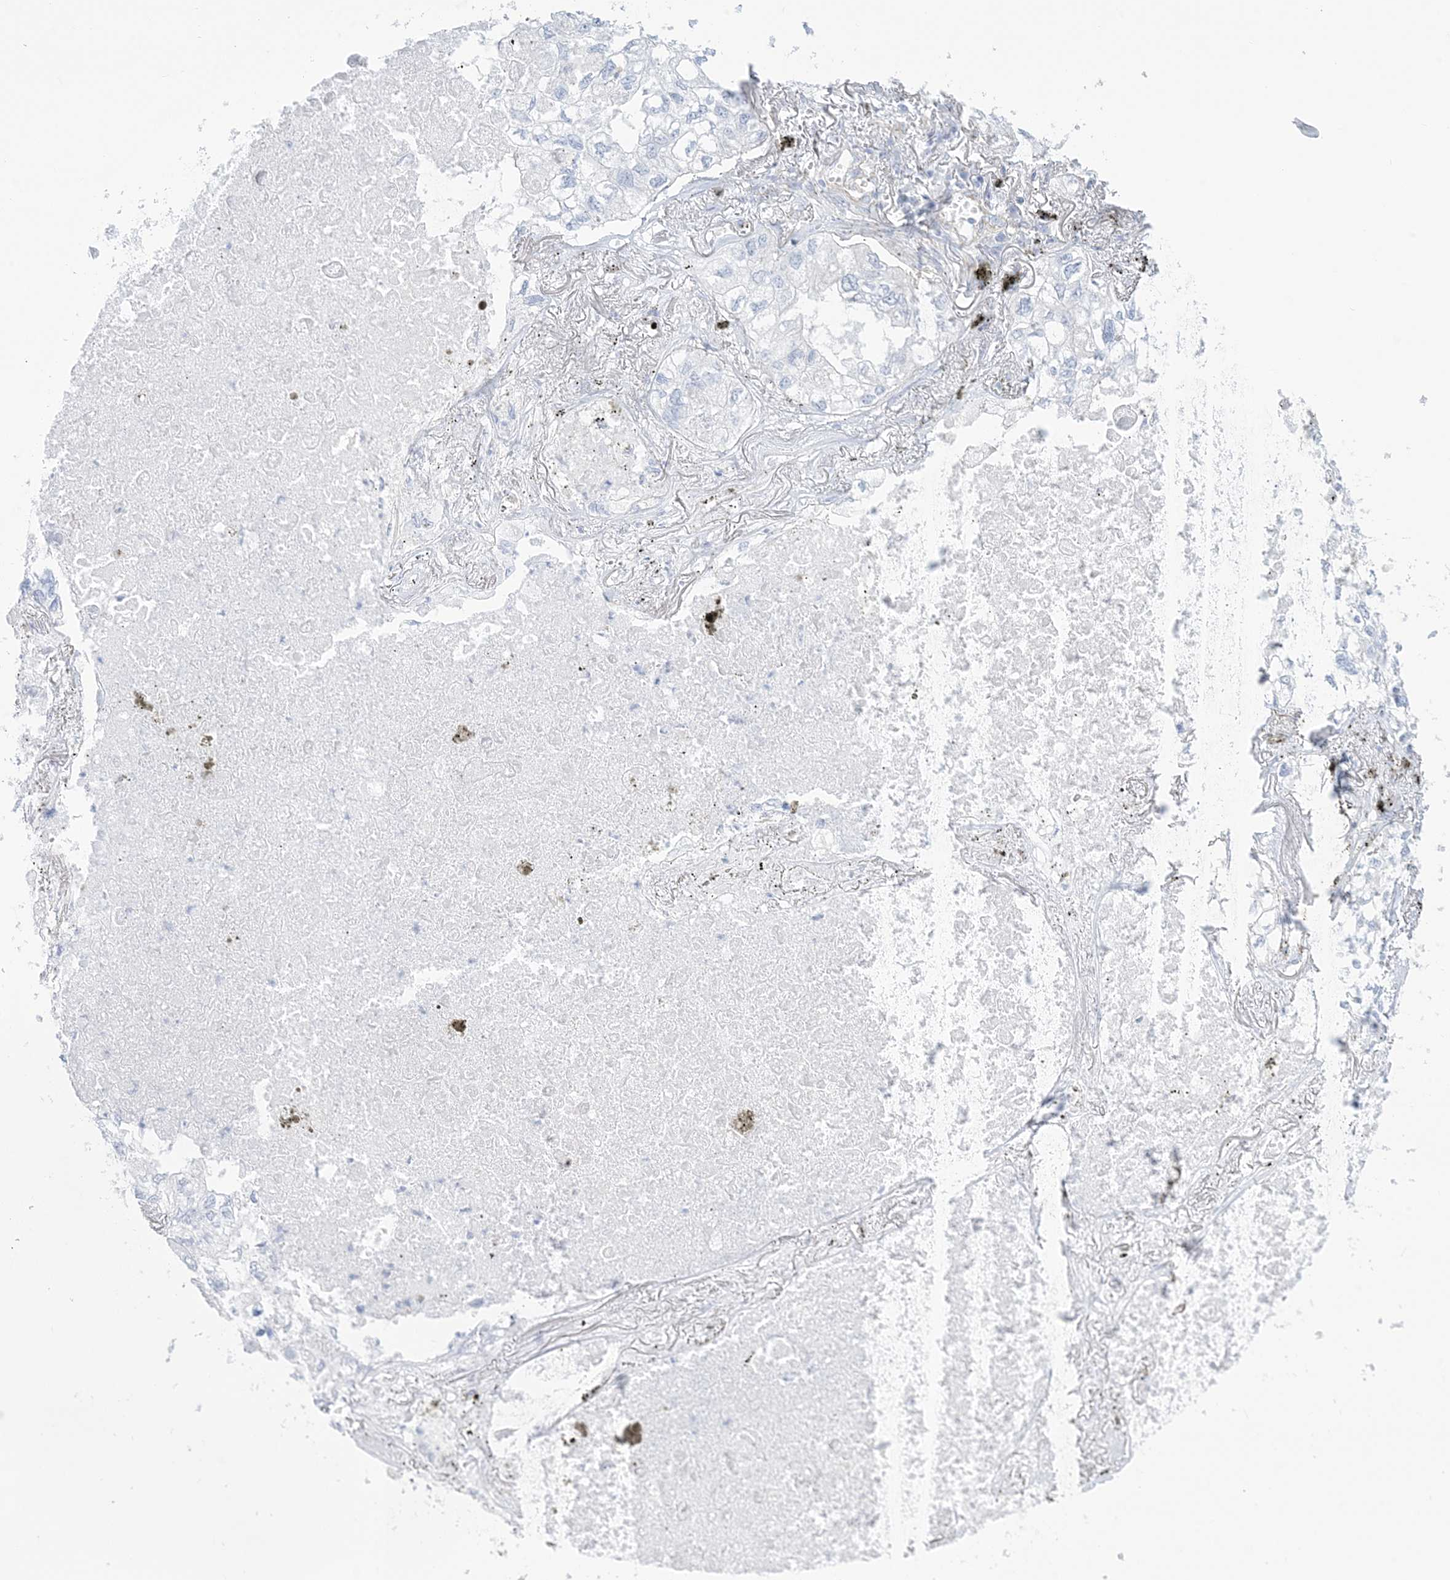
{"staining": {"intensity": "negative", "quantity": "none", "location": "none"}, "tissue": "lung cancer", "cell_type": "Tumor cells", "image_type": "cancer", "snomed": [{"axis": "morphology", "description": "Adenocarcinoma, NOS"}, {"axis": "topography", "description": "Lung"}], "caption": "Tumor cells are negative for protein expression in human lung cancer.", "gene": "AGXT", "patient": {"sex": "male", "age": 65}}